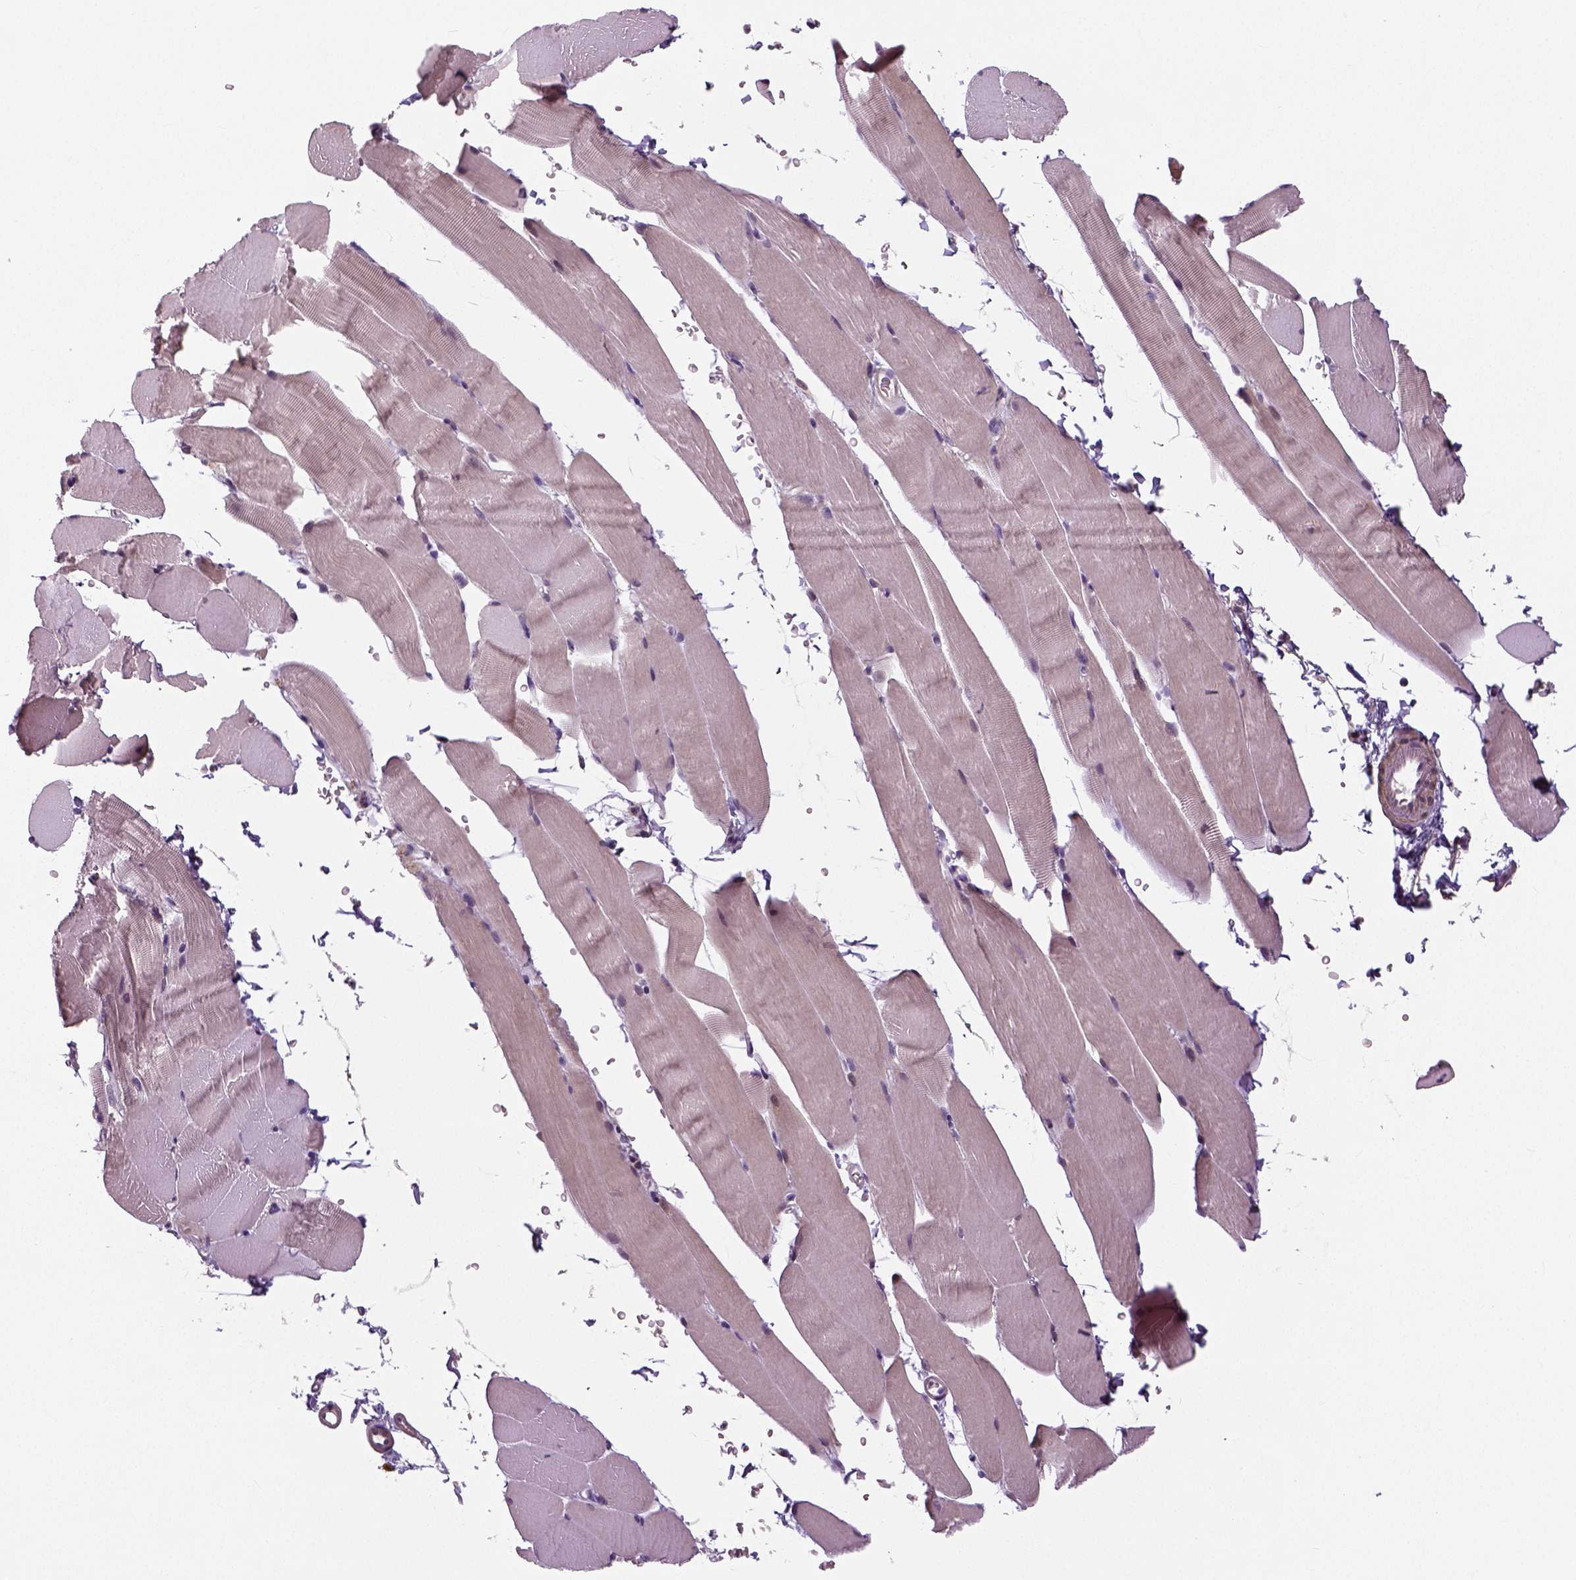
{"staining": {"intensity": "negative", "quantity": "none", "location": "none"}, "tissue": "skeletal muscle", "cell_type": "Myocytes", "image_type": "normal", "snomed": [{"axis": "morphology", "description": "Normal tissue, NOS"}, {"axis": "topography", "description": "Skeletal muscle"}], "caption": "This is a image of immunohistochemistry (IHC) staining of benign skeletal muscle, which shows no staining in myocytes.", "gene": "NECAB1", "patient": {"sex": "female", "age": 37}}